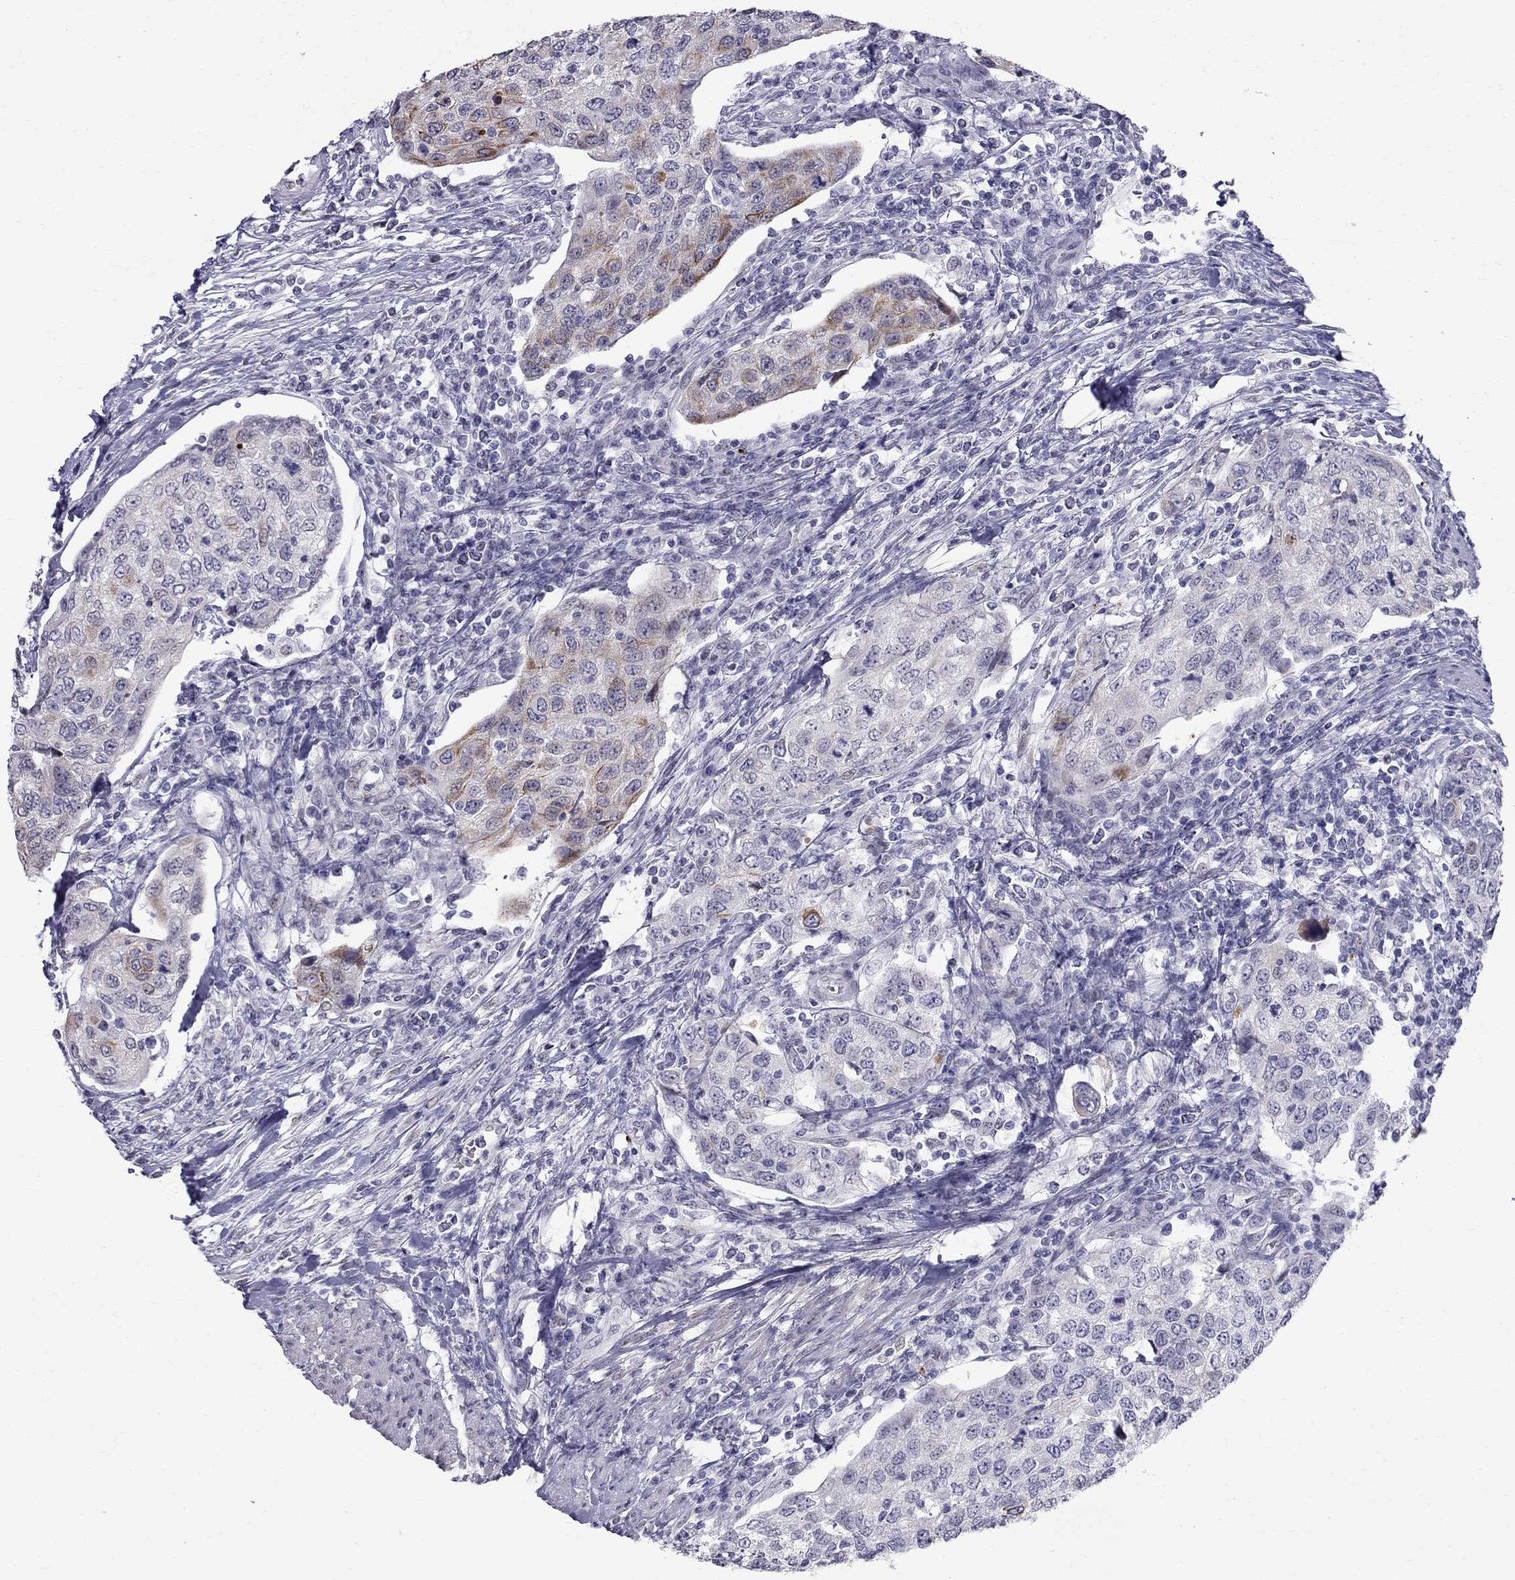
{"staining": {"intensity": "strong", "quantity": "<25%", "location": "cytoplasmic/membranous"}, "tissue": "urothelial cancer", "cell_type": "Tumor cells", "image_type": "cancer", "snomed": [{"axis": "morphology", "description": "Urothelial carcinoma, High grade"}, {"axis": "topography", "description": "Urinary bladder"}], "caption": "A high-resolution micrograph shows IHC staining of urothelial cancer, which reveals strong cytoplasmic/membranous positivity in approximately <25% of tumor cells.", "gene": "MUC15", "patient": {"sex": "female", "age": 78}}